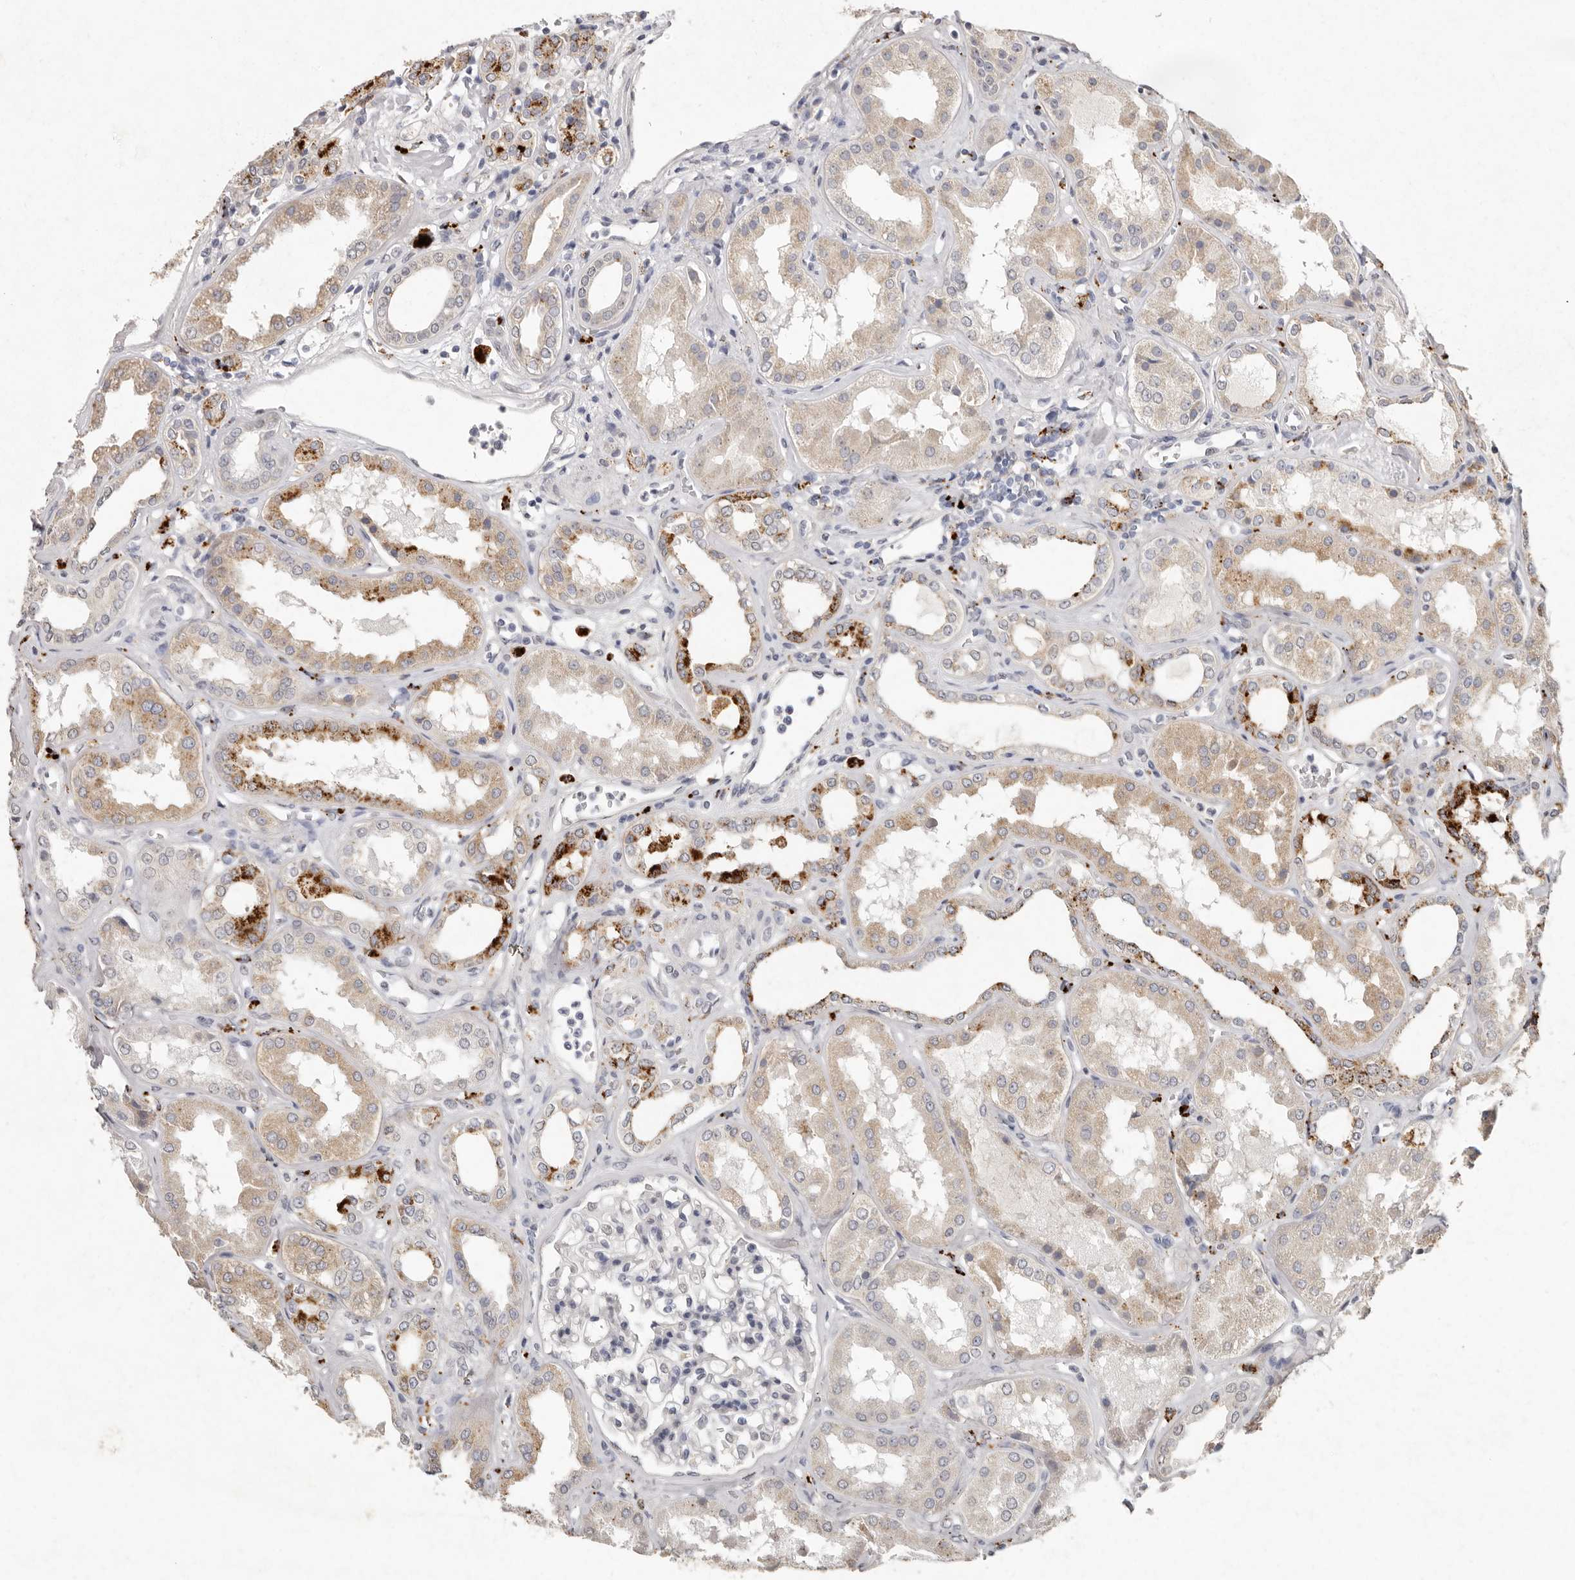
{"staining": {"intensity": "negative", "quantity": "none", "location": "none"}, "tissue": "kidney", "cell_type": "Cells in glomeruli", "image_type": "normal", "snomed": [{"axis": "morphology", "description": "Normal tissue, NOS"}, {"axis": "topography", "description": "Kidney"}], "caption": "This photomicrograph is of normal kidney stained with immunohistochemistry to label a protein in brown with the nuclei are counter-stained blue. There is no expression in cells in glomeruli.", "gene": "FAM185A", "patient": {"sex": "female", "age": 56}}